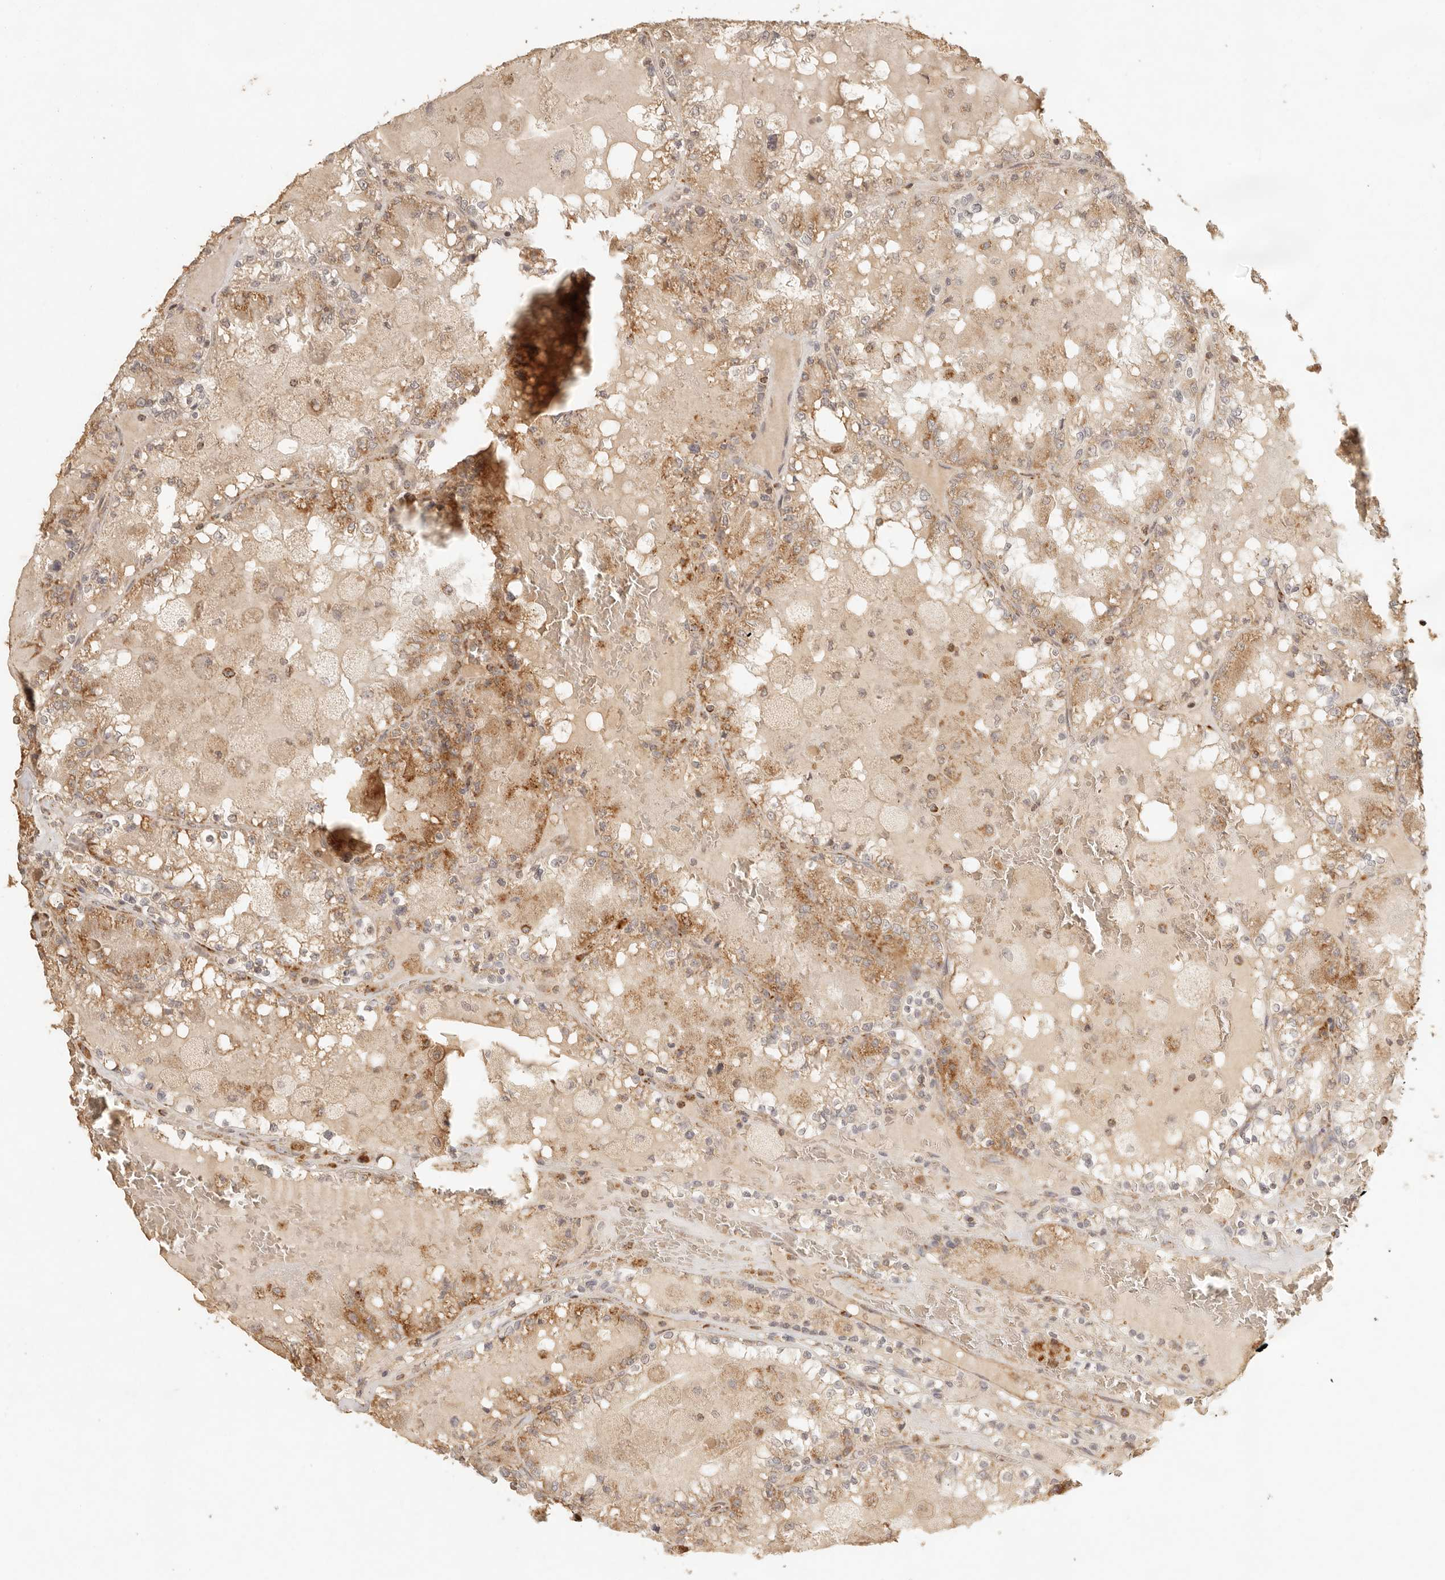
{"staining": {"intensity": "moderate", "quantity": "25%-75%", "location": "cytoplasmic/membranous"}, "tissue": "renal cancer", "cell_type": "Tumor cells", "image_type": "cancer", "snomed": [{"axis": "morphology", "description": "Adenocarcinoma, NOS"}, {"axis": "topography", "description": "Kidney"}], "caption": "The micrograph shows a brown stain indicating the presence of a protein in the cytoplasmic/membranous of tumor cells in adenocarcinoma (renal).", "gene": "MRPL55", "patient": {"sex": "female", "age": 56}}